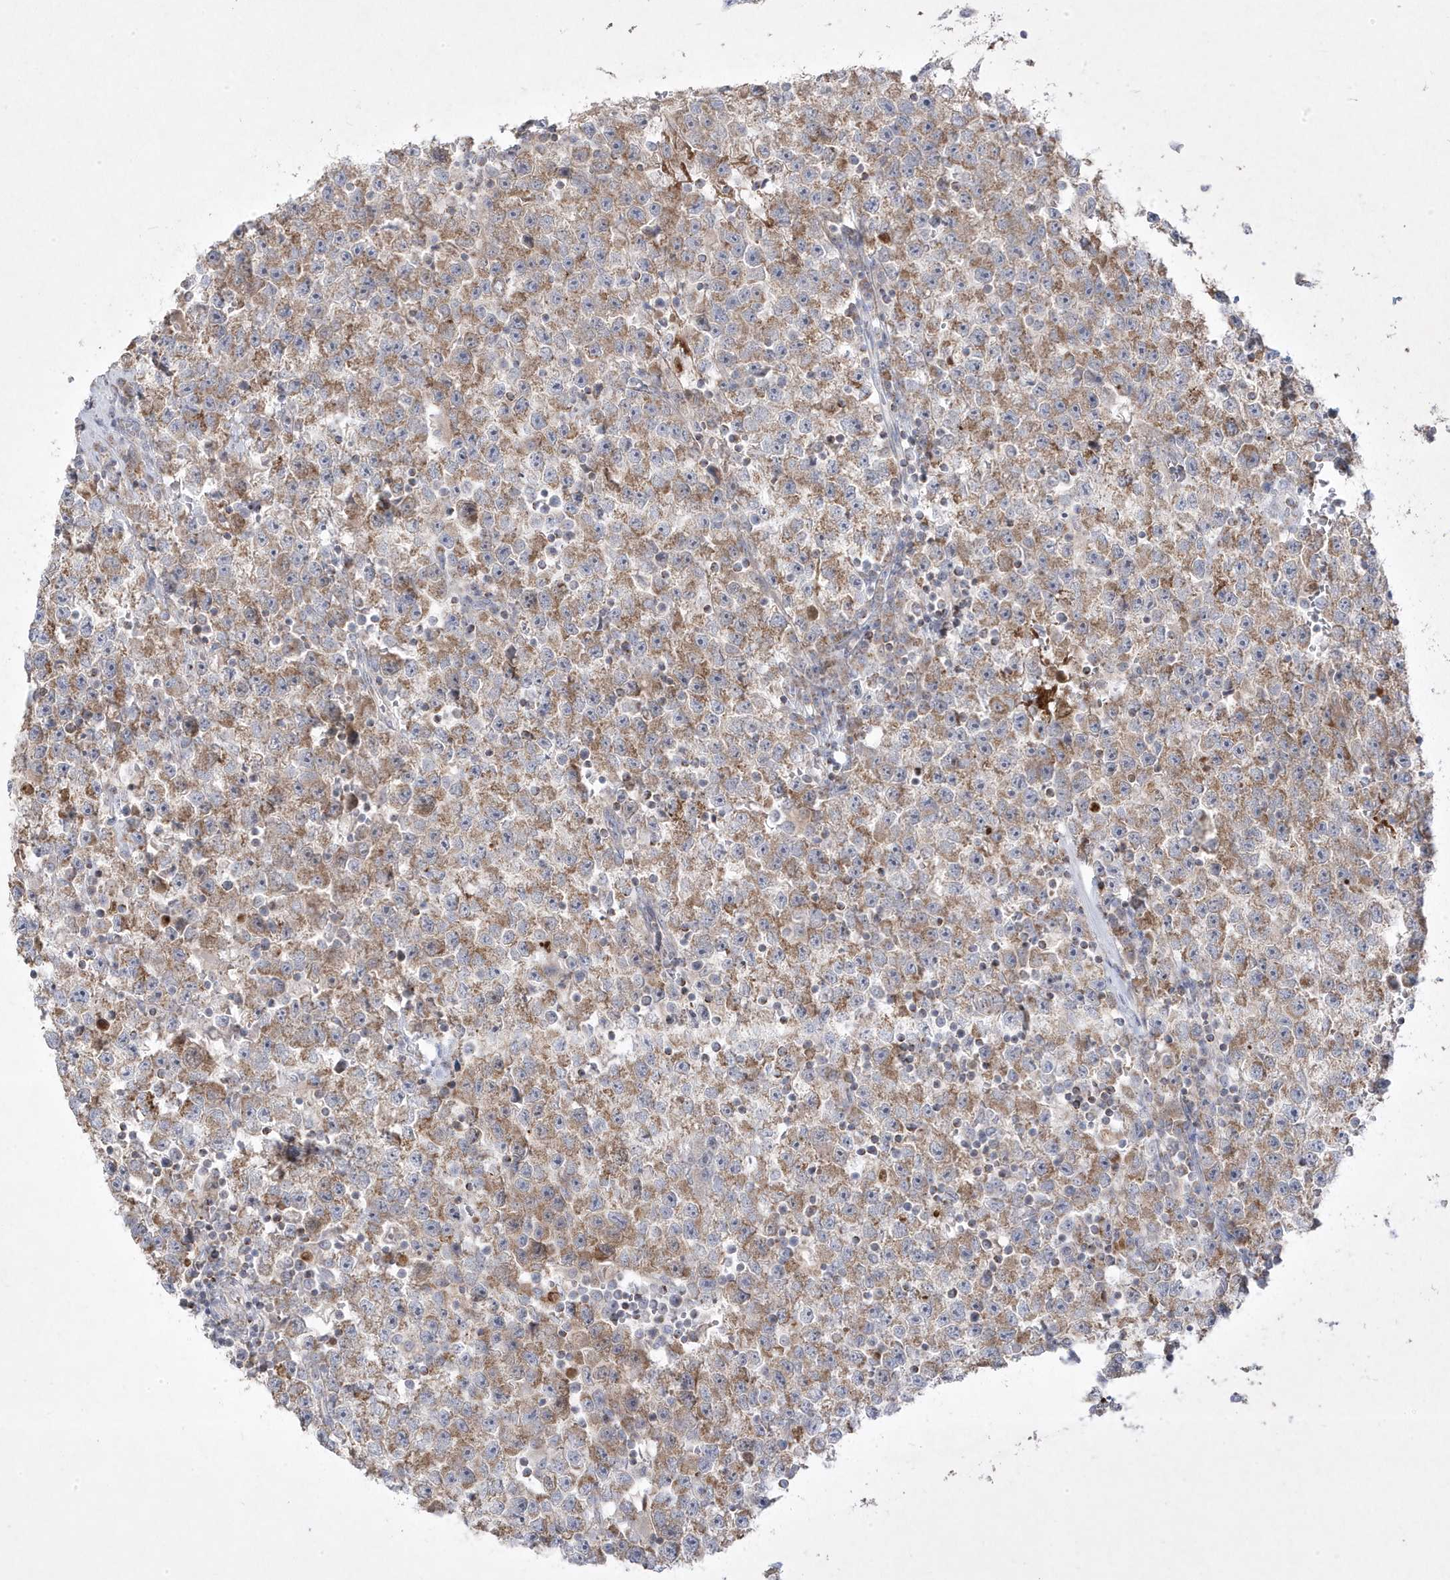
{"staining": {"intensity": "moderate", "quantity": ">75%", "location": "cytoplasmic/membranous"}, "tissue": "testis cancer", "cell_type": "Tumor cells", "image_type": "cancer", "snomed": [{"axis": "morphology", "description": "Seminoma, NOS"}, {"axis": "topography", "description": "Testis"}], "caption": "Testis cancer (seminoma) was stained to show a protein in brown. There is medium levels of moderate cytoplasmic/membranous positivity in about >75% of tumor cells.", "gene": "ADAMTSL3", "patient": {"sex": "male", "age": 22}}